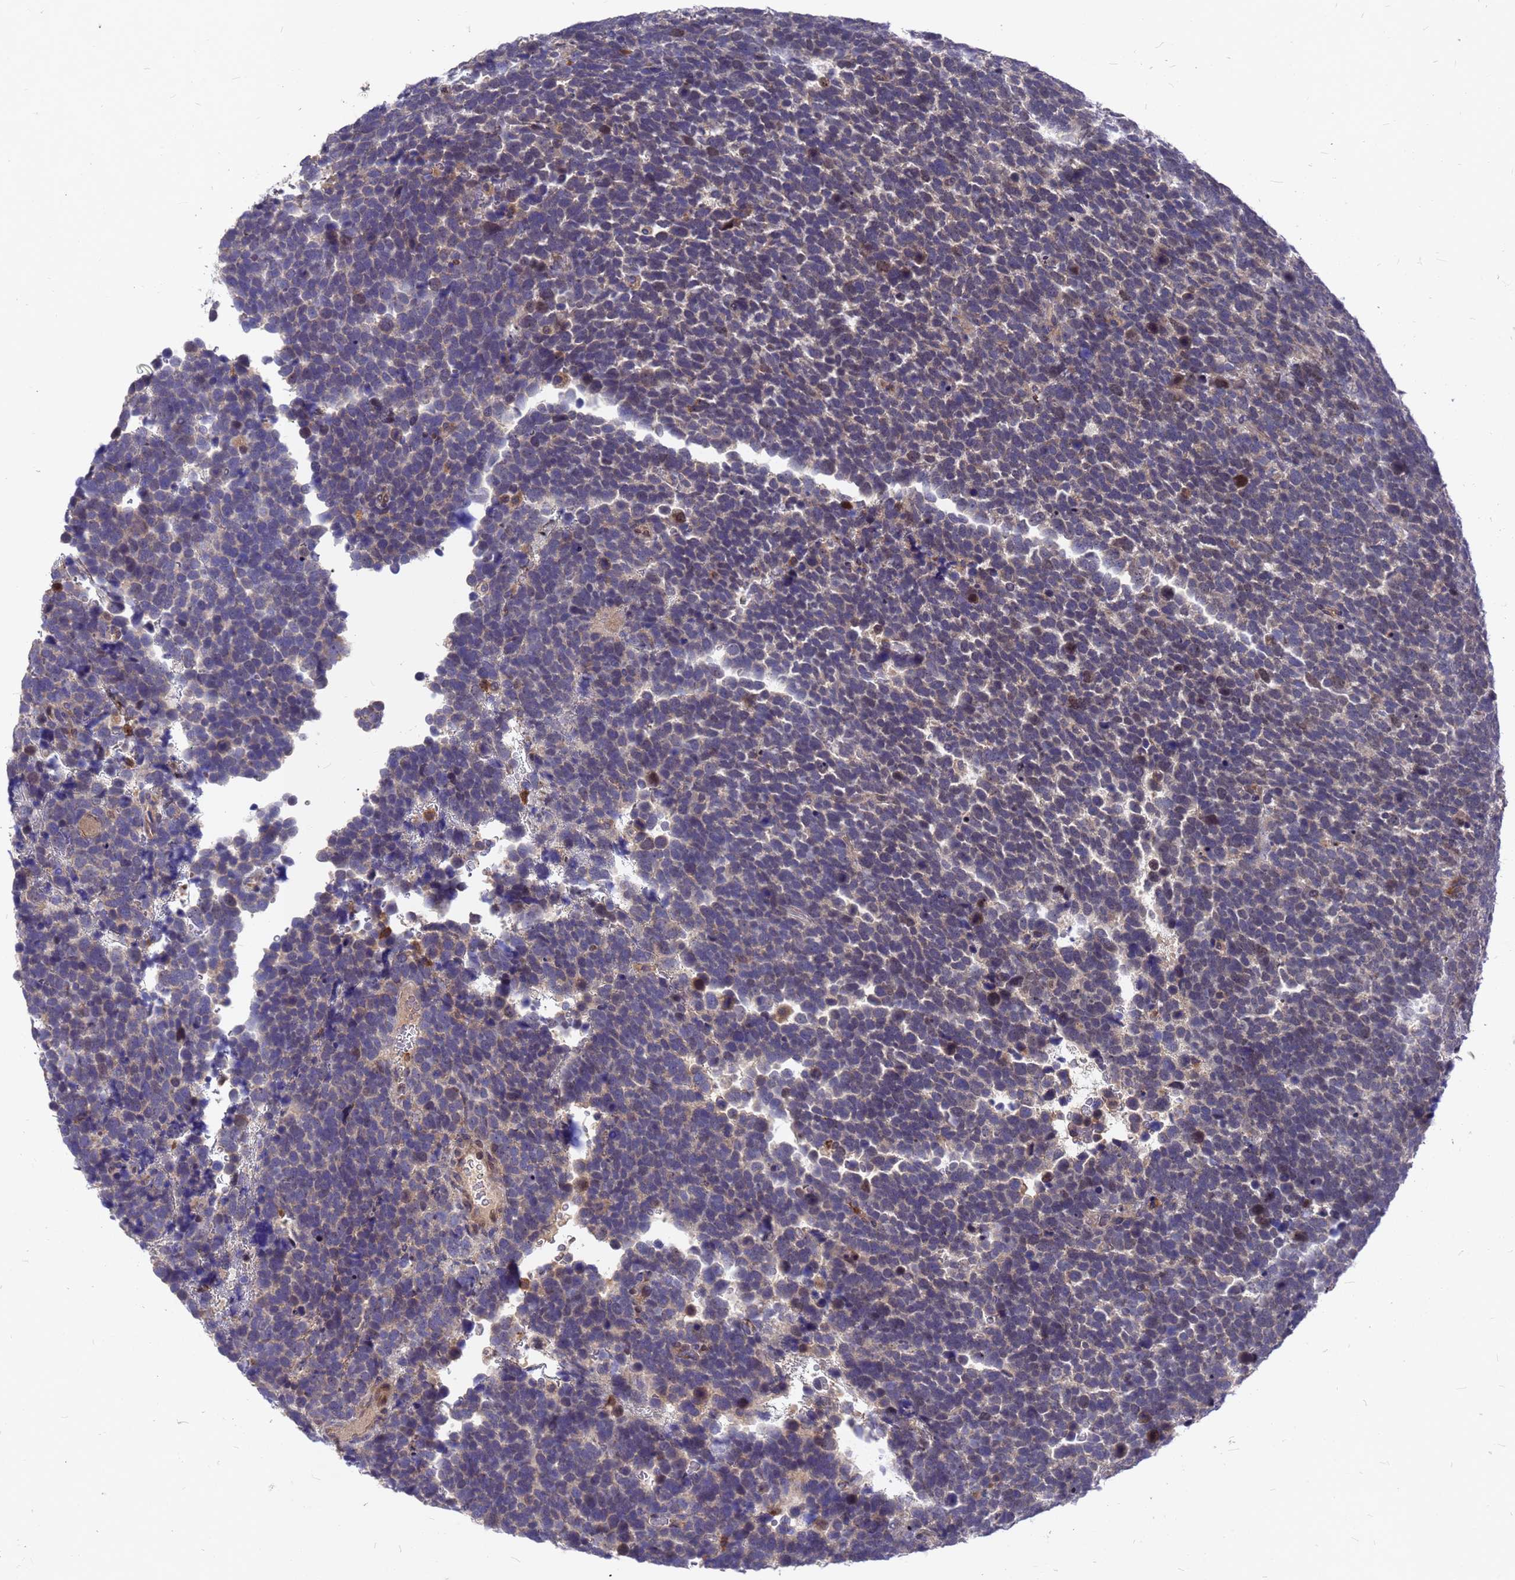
{"staining": {"intensity": "negative", "quantity": "none", "location": "none"}, "tissue": "urothelial cancer", "cell_type": "Tumor cells", "image_type": "cancer", "snomed": [{"axis": "morphology", "description": "Urothelial carcinoma, High grade"}, {"axis": "topography", "description": "Urinary bladder"}], "caption": "Immunohistochemistry (IHC) image of neoplastic tissue: human urothelial cancer stained with DAB displays no significant protein positivity in tumor cells.", "gene": "ZNF717", "patient": {"sex": "female", "age": 82}}